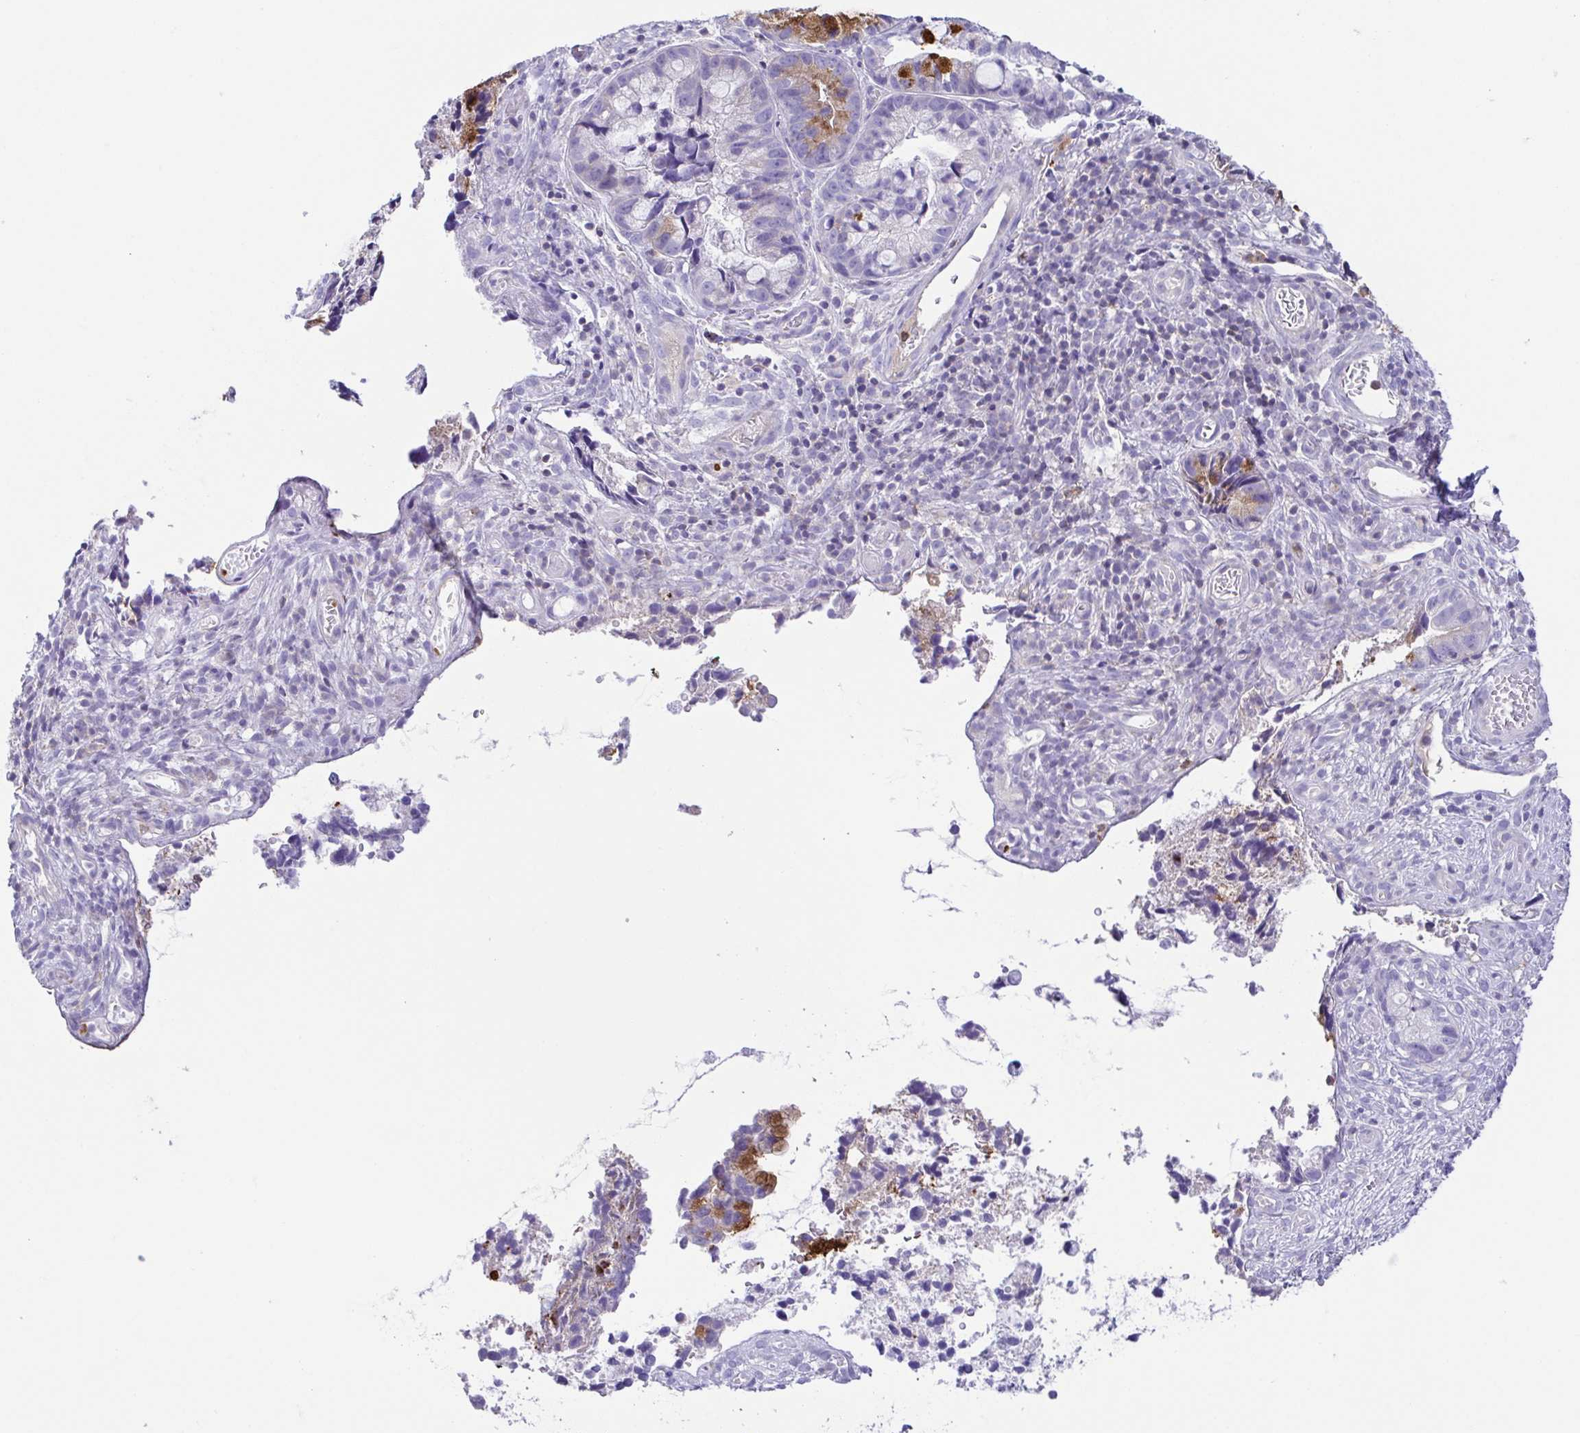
{"staining": {"intensity": "moderate", "quantity": "<25%", "location": "cytoplasmic/membranous"}, "tissue": "cervical cancer", "cell_type": "Tumor cells", "image_type": "cancer", "snomed": [{"axis": "morphology", "description": "Adenocarcinoma, NOS"}, {"axis": "topography", "description": "Cervix"}], "caption": "The immunohistochemical stain labels moderate cytoplasmic/membranous staining in tumor cells of adenocarcinoma (cervical) tissue.", "gene": "ARPP21", "patient": {"sex": "female", "age": 44}}